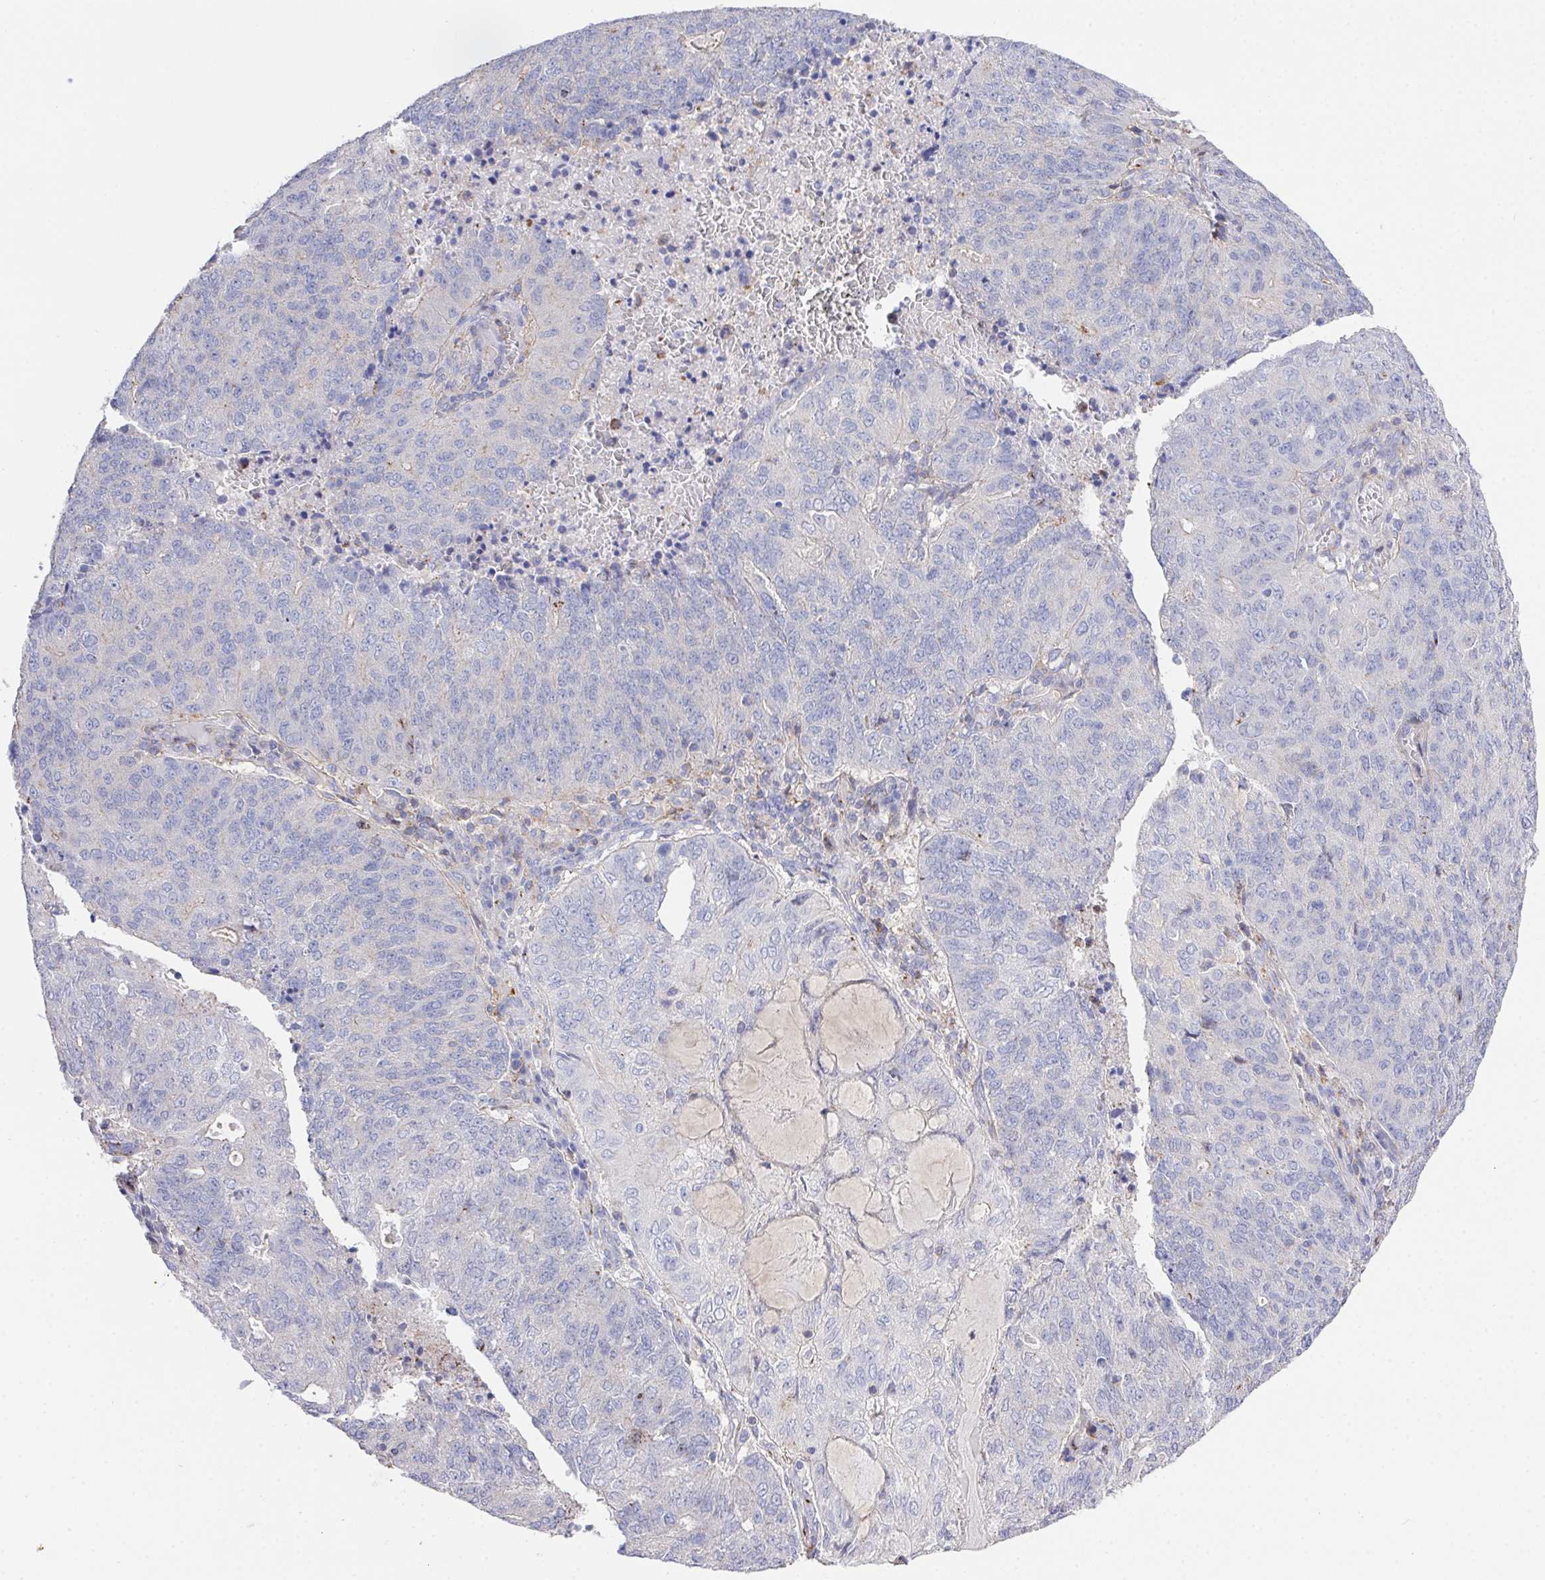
{"staining": {"intensity": "negative", "quantity": "none", "location": "none"}, "tissue": "endometrial cancer", "cell_type": "Tumor cells", "image_type": "cancer", "snomed": [{"axis": "morphology", "description": "Adenocarcinoma, NOS"}, {"axis": "topography", "description": "Endometrium"}], "caption": "Immunohistochemistry (IHC) of endometrial cancer (adenocarcinoma) reveals no expression in tumor cells.", "gene": "PRG3", "patient": {"sex": "female", "age": 82}}